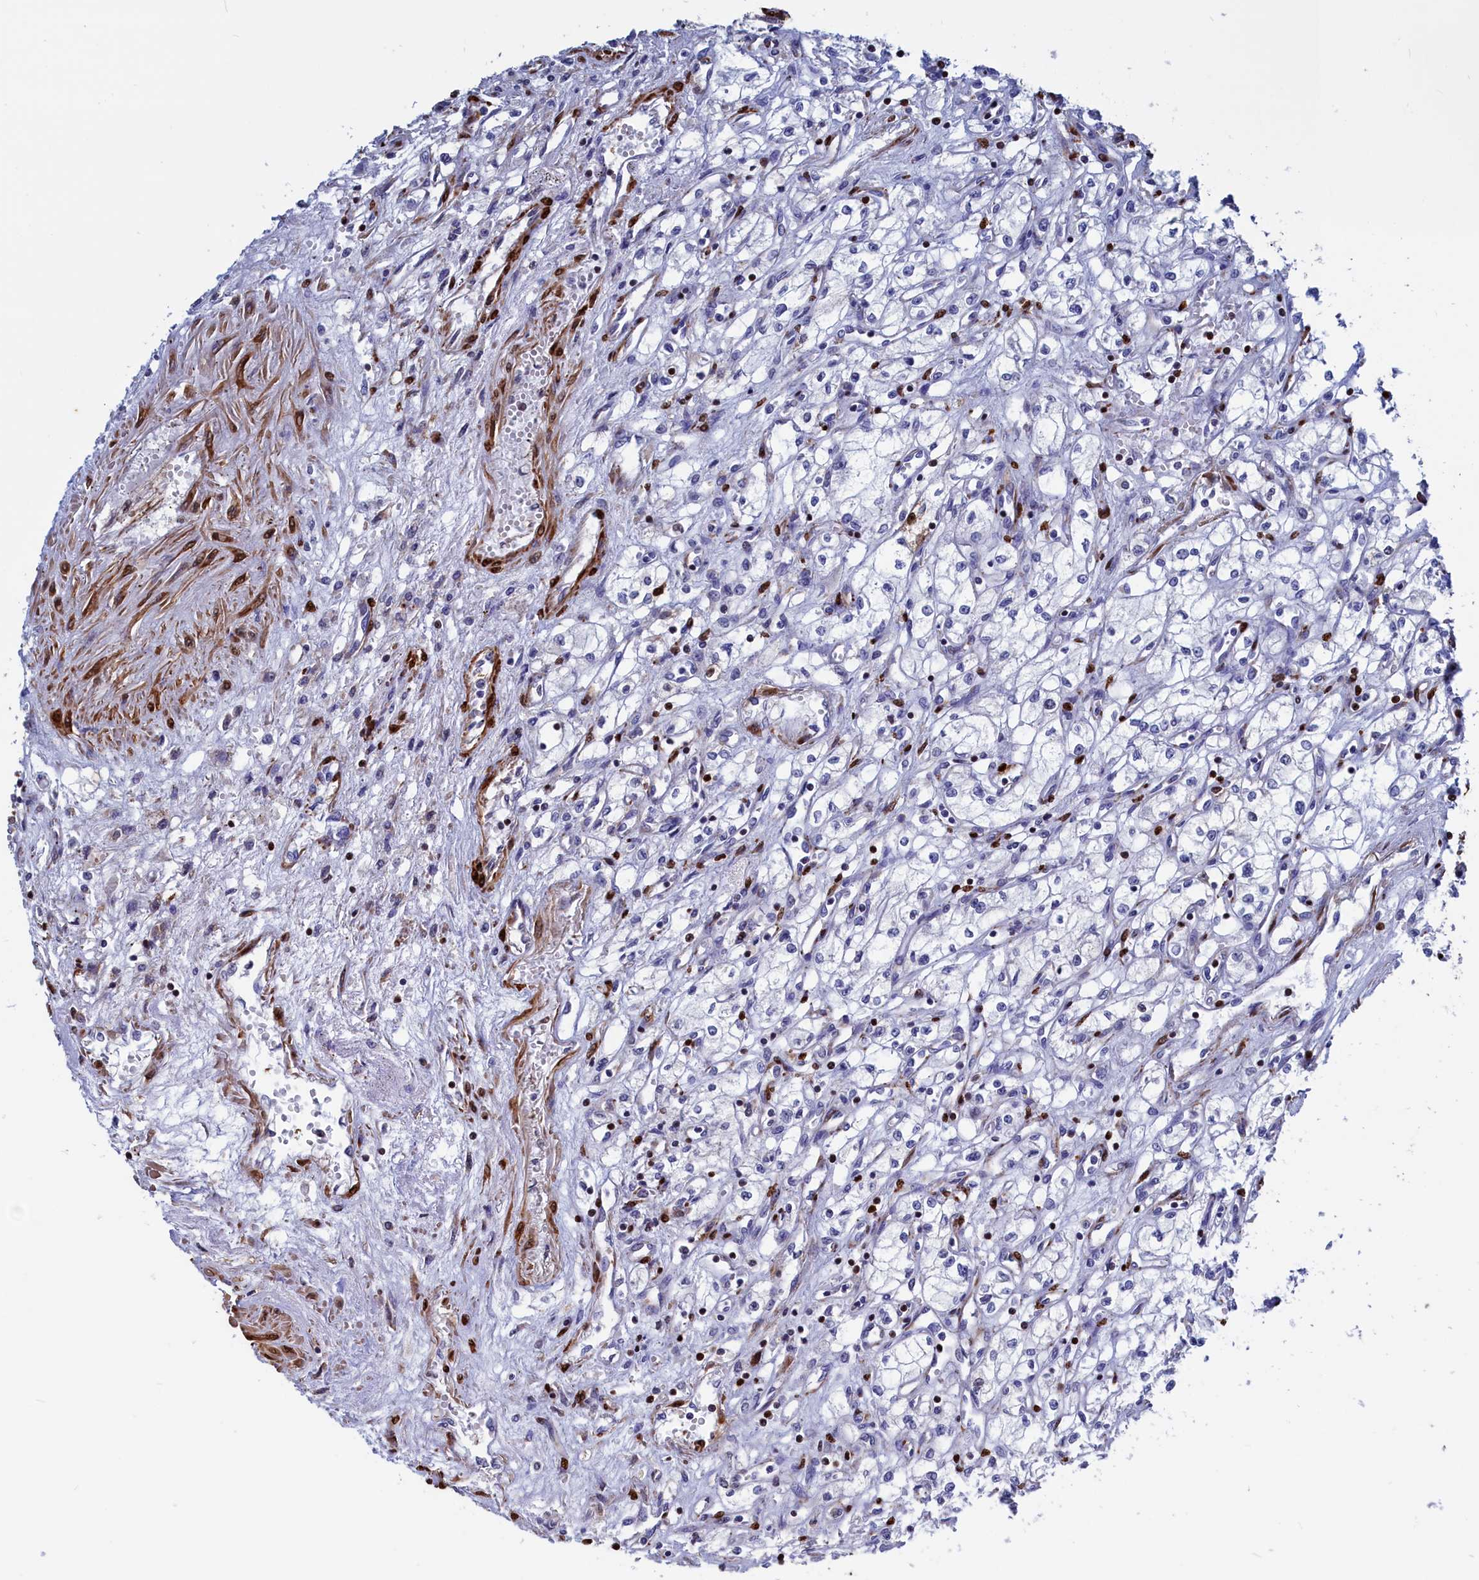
{"staining": {"intensity": "negative", "quantity": "none", "location": "none"}, "tissue": "renal cancer", "cell_type": "Tumor cells", "image_type": "cancer", "snomed": [{"axis": "morphology", "description": "Adenocarcinoma, NOS"}, {"axis": "topography", "description": "Kidney"}], "caption": "Adenocarcinoma (renal) was stained to show a protein in brown. There is no significant positivity in tumor cells. (Immunohistochemistry (ihc), brightfield microscopy, high magnification).", "gene": "CRIP1", "patient": {"sex": "male", "age": 59}}